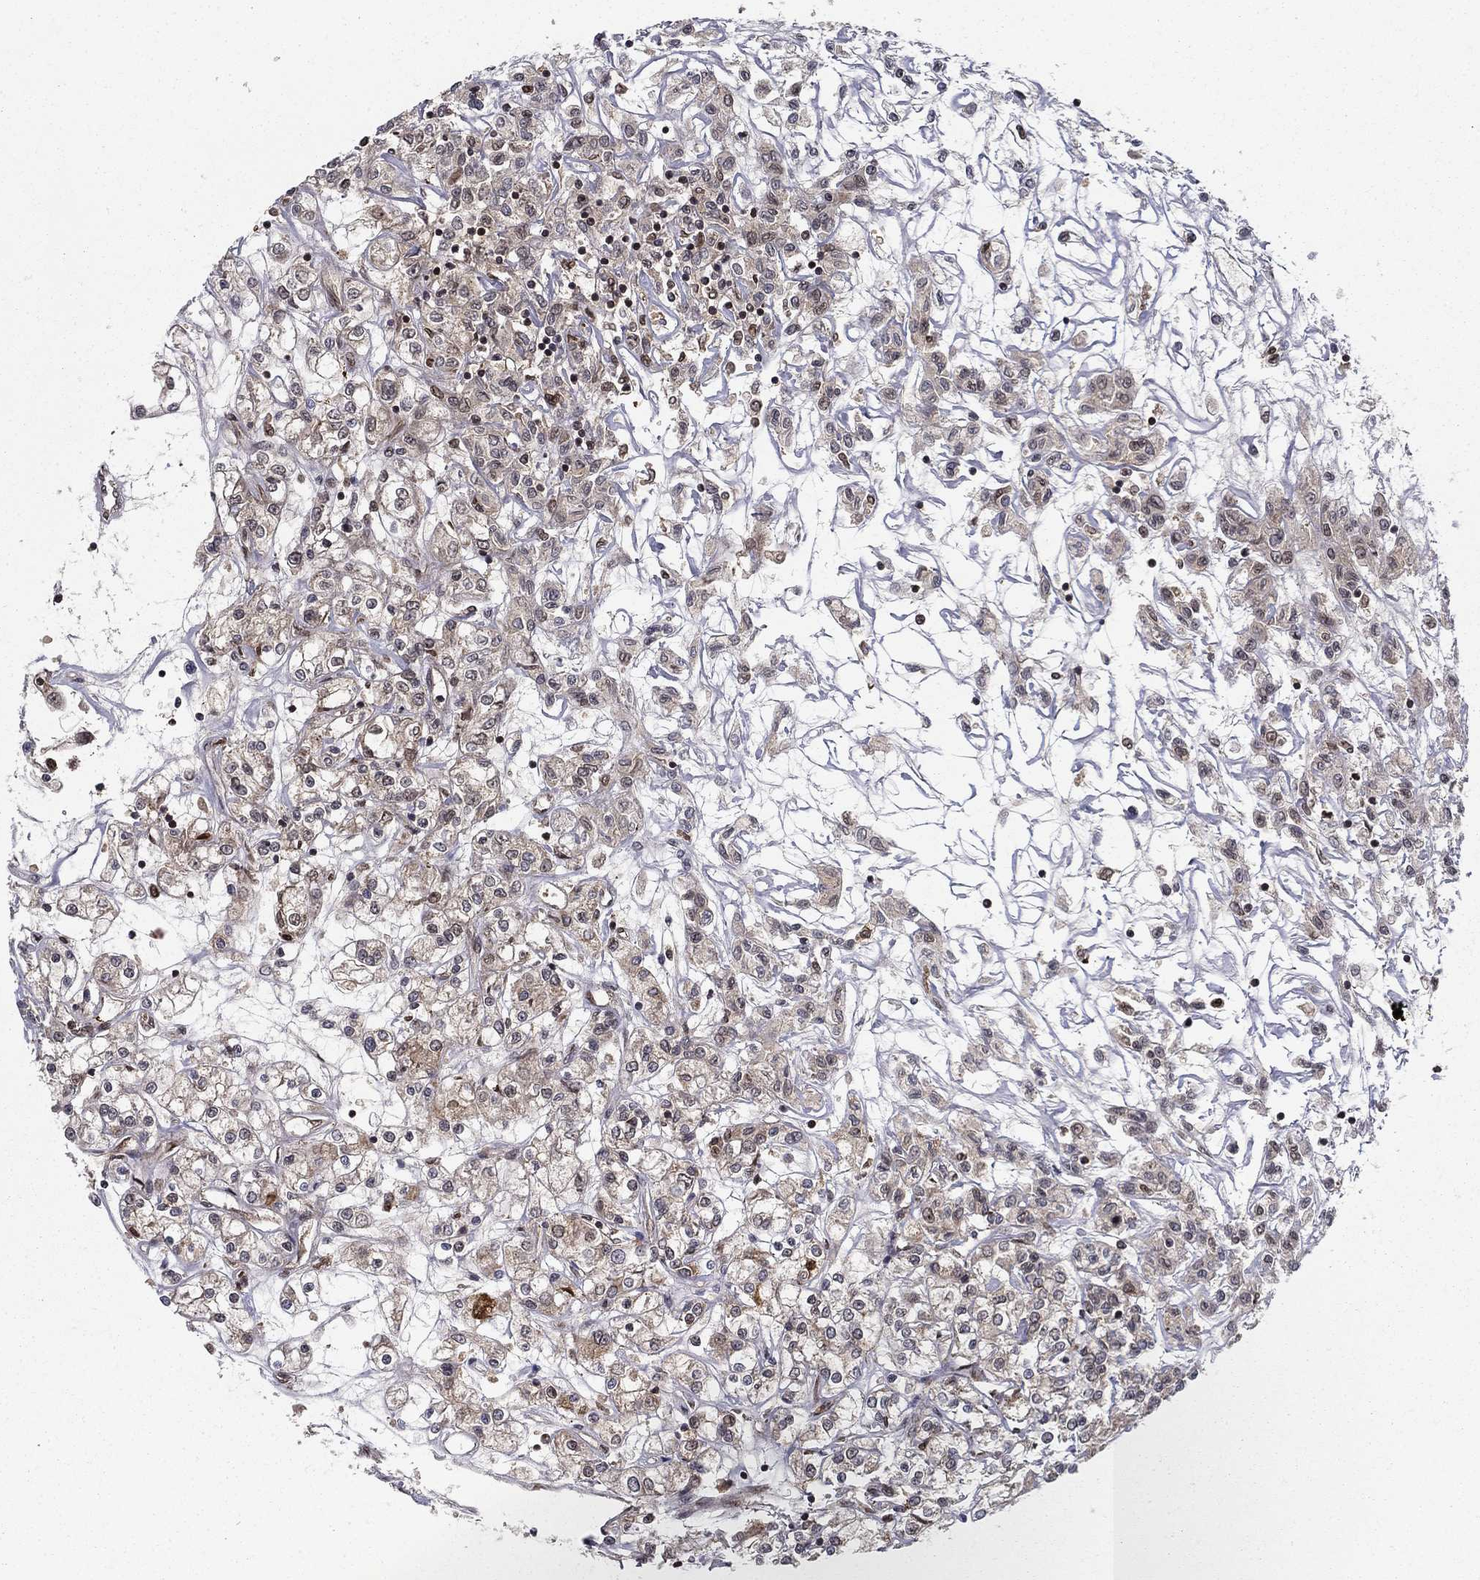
{"staining": {"intensity": "moderate", "quantity": "<25%", "location": "nuclear"}, "tissue": "renal cancer", "cell_type": "Tumor cells", "image_type": "cancer", "snomed": [{"axis": "morphology", "description": "Adenocarcinoma, NOS"}, {"axis": "topography", "description": "Kidney"}], "caption": "Adenocarcinoma (renal) stained for a protein reveals moderate nuclear positivity in tumor cells.", "gene": "CDCA7L", "patient": {"sex": "female", "age": 59}}